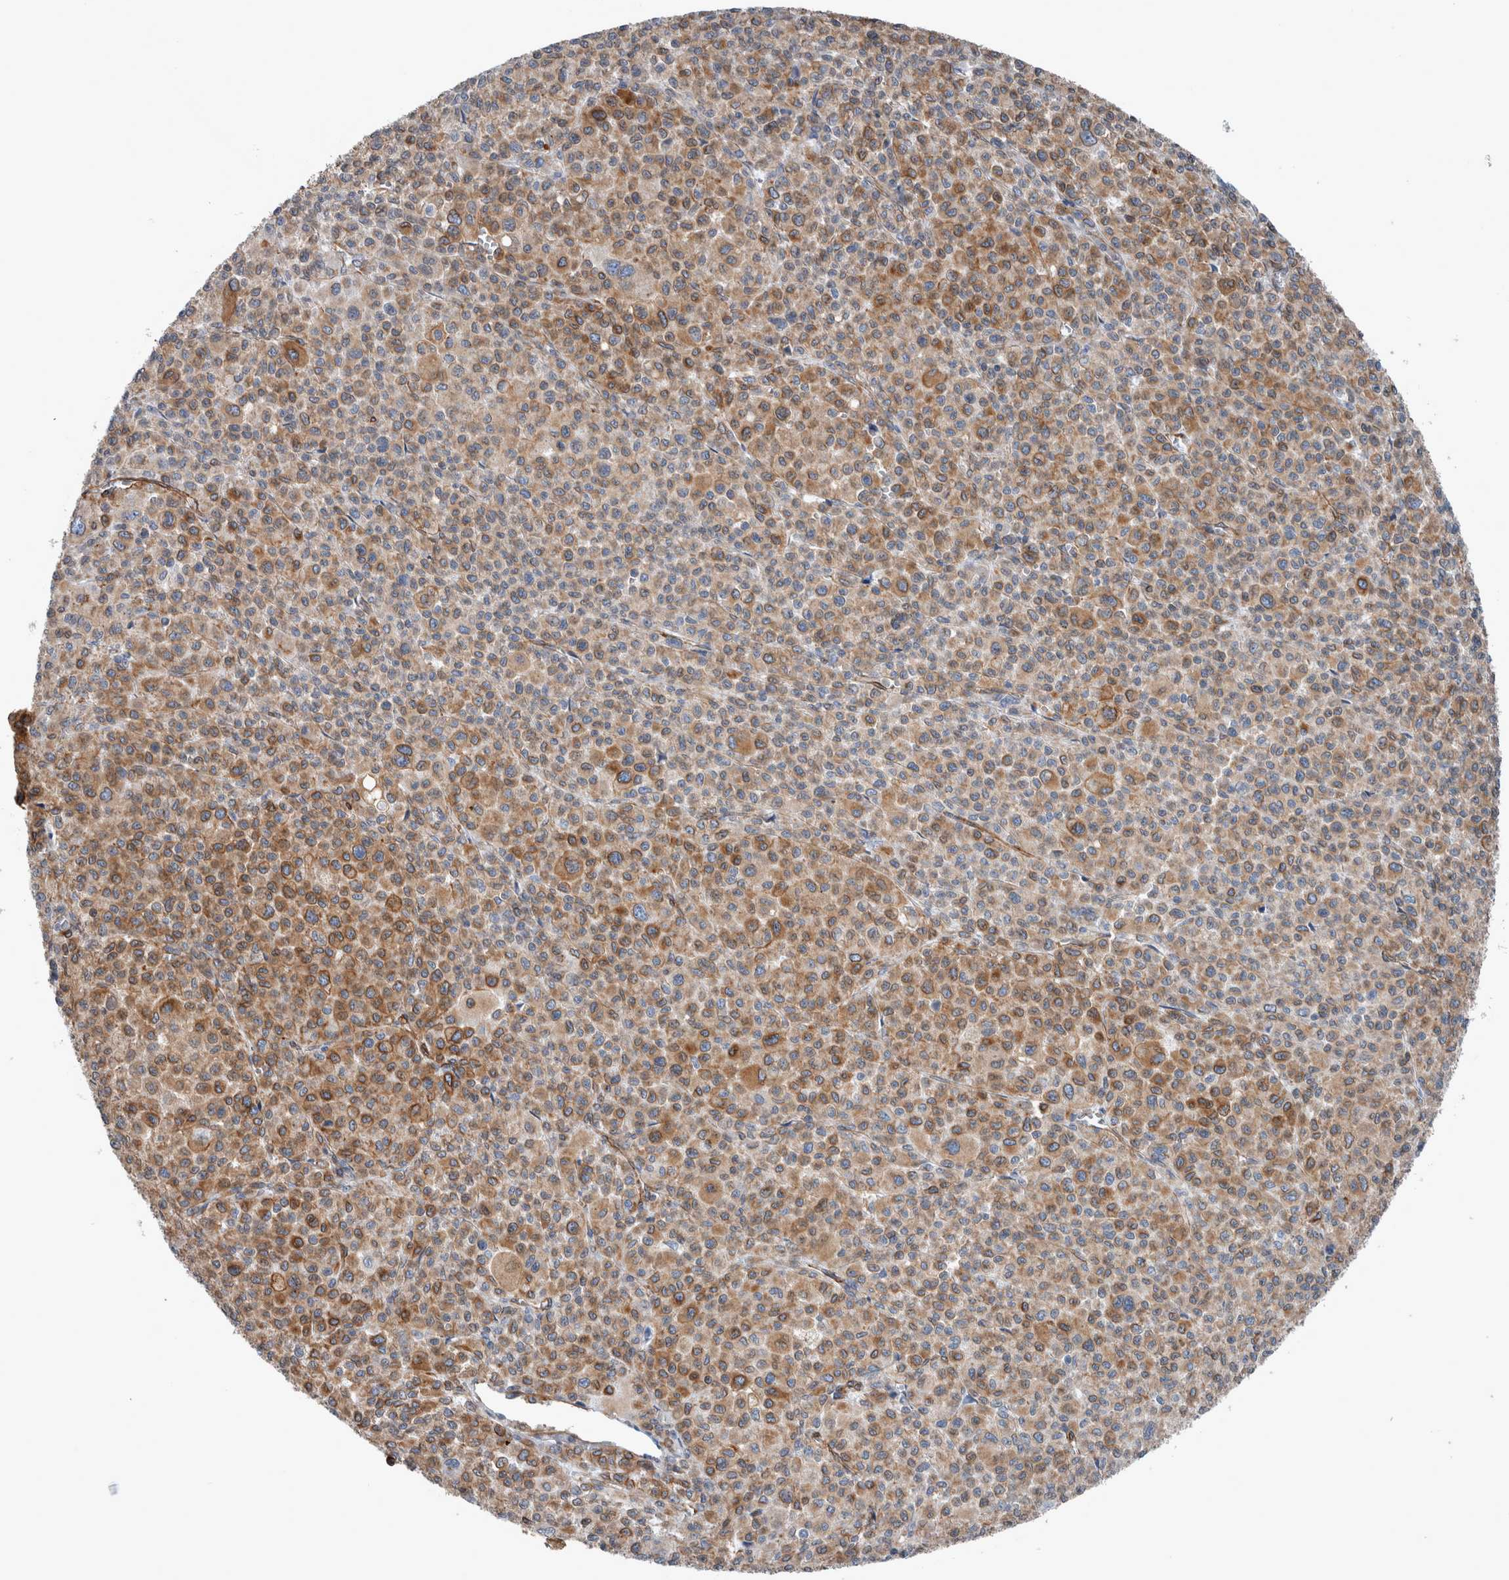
{"staining": {"intensity": "moderate", "quantity": ">75%", "location": "cytoplasmic/membranous"}, "tissue": "melanoma", "cell_type": "Tumor cells", "image_type": "cancer", "snomed": [{"axis": "morphology", "description": "Malignant melanoma, Metastatic site"}, {"axis": "topography", "description": "Skin"}], "caption": "Malignant melanoma (metastatic site) stained with immunohistochemistry shows moderate cytoplasmic/membranous expression in approximately >75% of tumor cells.", "gene": "PLEC", "patient": {"sex": "female", "age": 74}}